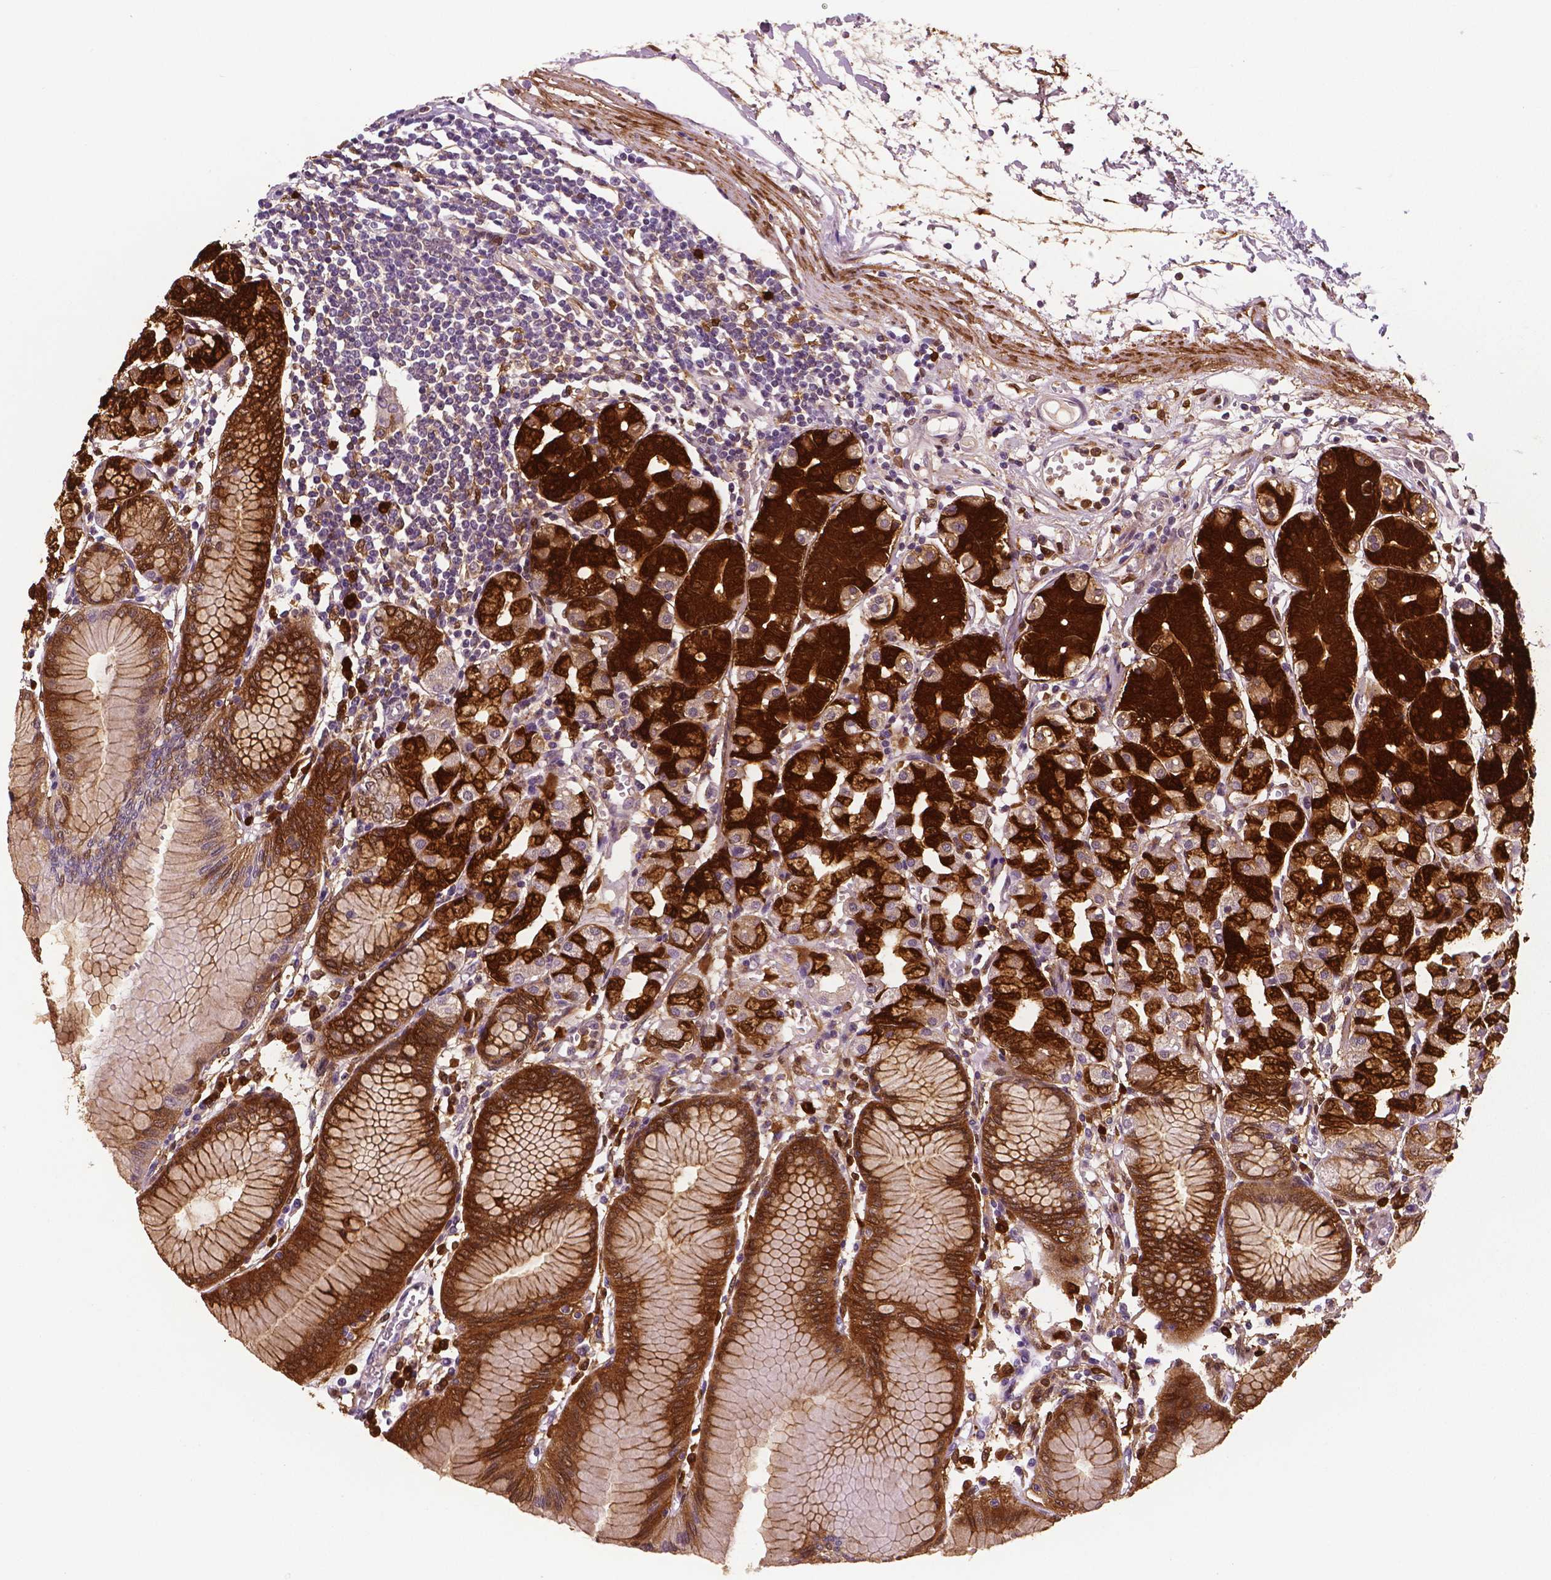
{"staining": {"intensity": "strong", "quantity": ">75%", "location": "cytoplasmic/membranous"}, "tissue": "stomach", "cell_type": "Glandular cells", "image_type": "normal", "snomed": [{"axis": "morphology", "description": "Normal tissue, NOS"}, {"axis": "topography", "description": "Skeletal muscle"}, {"axis": "topography", "description": "Stomach"}], "caption": "The histopathology image demonstrates immunohistochemical staining of benign stomach. There is strong cytoplasmic/membranous staining is identified in approximately >75% of glandular cells.", "gene": "PHGDH", "patient": {"sex": "female", "age": 57}}